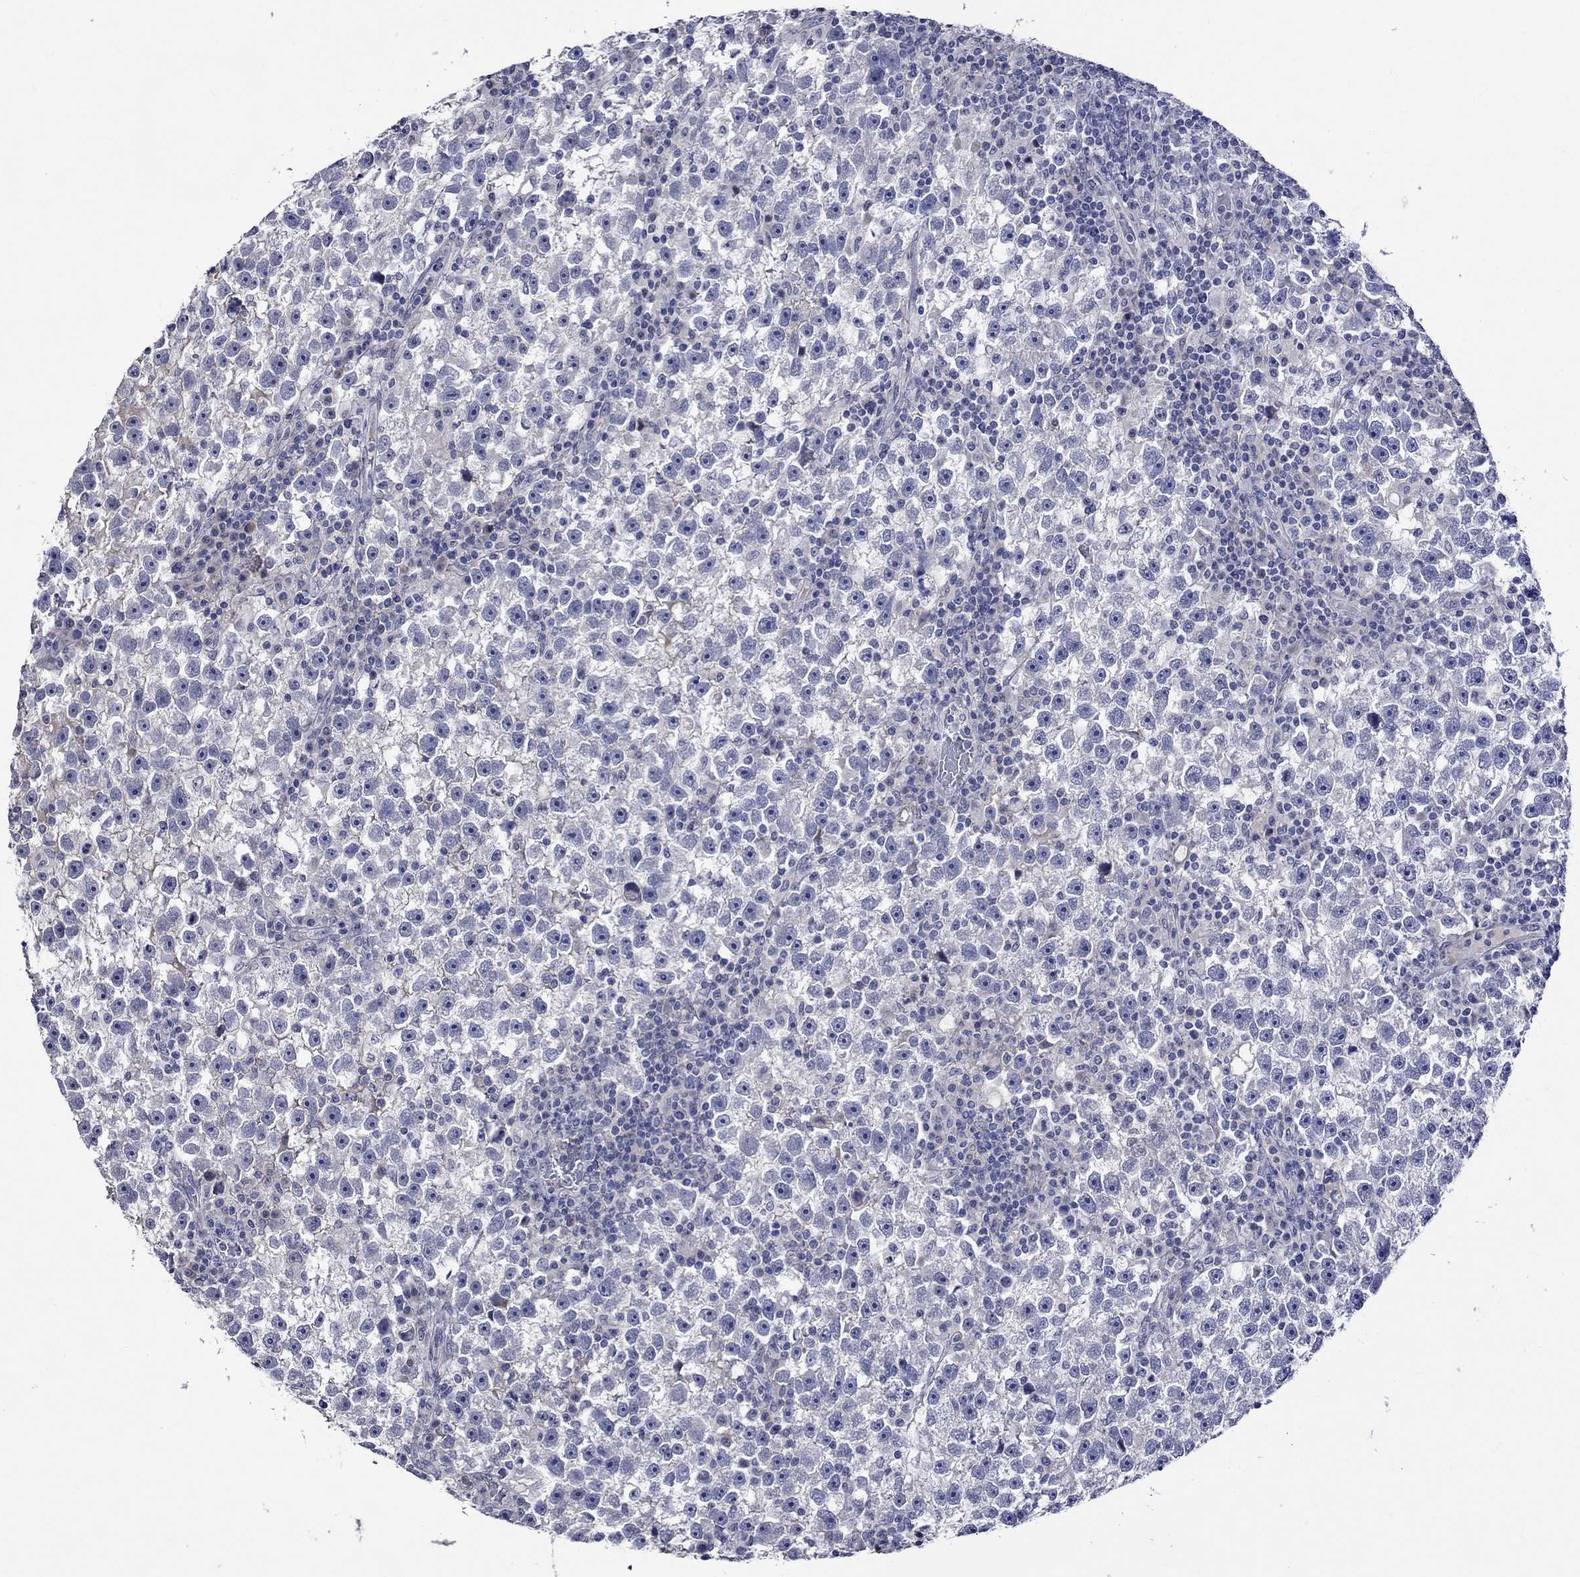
{"staining": {"intensity": "negative", "quantity": "none", "location": "none"}, "tissue": "testis cancer", "cell_type": "Tumor cells", "image_type": "cancer", "snomed": [{"axis": "morphology", "description": "Seminoma, NOS"}, {"axis": "topography", "description": "Testis"}], "caption": "Image shows no significant protein expression in tumor cells of testis cancer (seminoma).", "gene": "CRYAB", "patient": {"sex": "male", "age": 47}}